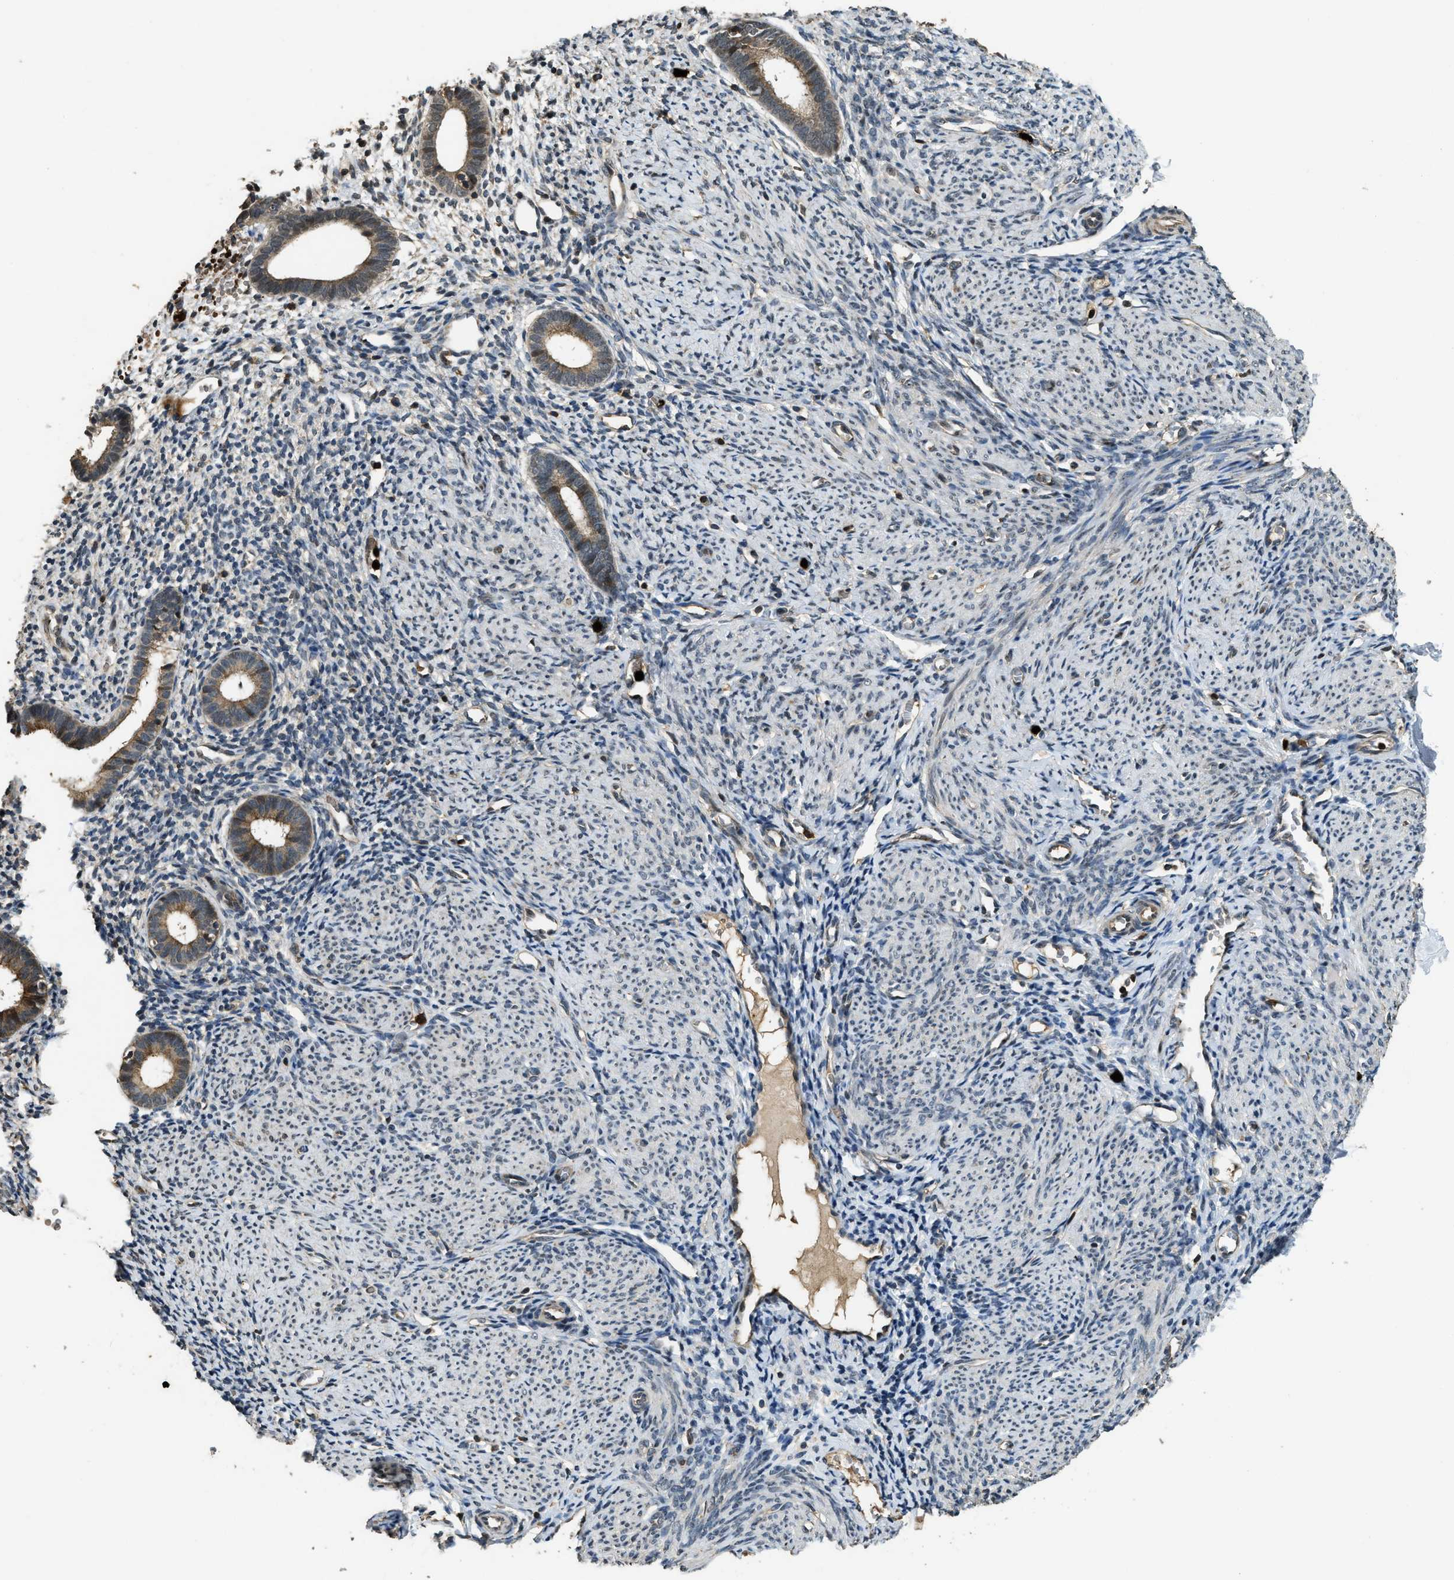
{"staining": {"intensity": "negative", "quantity": "none", "location": "none"}, "tissue": "endometrium", "cell_type": "Cells in endometrial stroma", "image_type": "normal", "snomed": [{"axis": "morphology", "description": "Normal tissue, NOS"}, {"axis": "morphology", "description": "Adenocarcinoma, NOS"}, {"axis": "topography", "description": "Endometrium"}], "caption": "Immunohistochemistry of normal endometrium displays no positivity in cells in endometrial stroma. (Immunohistochemistry (ihc), brightfield microscopy, high magnification).", "gene": "RNF141", "patient": {"sex": "female", "age": 57}}